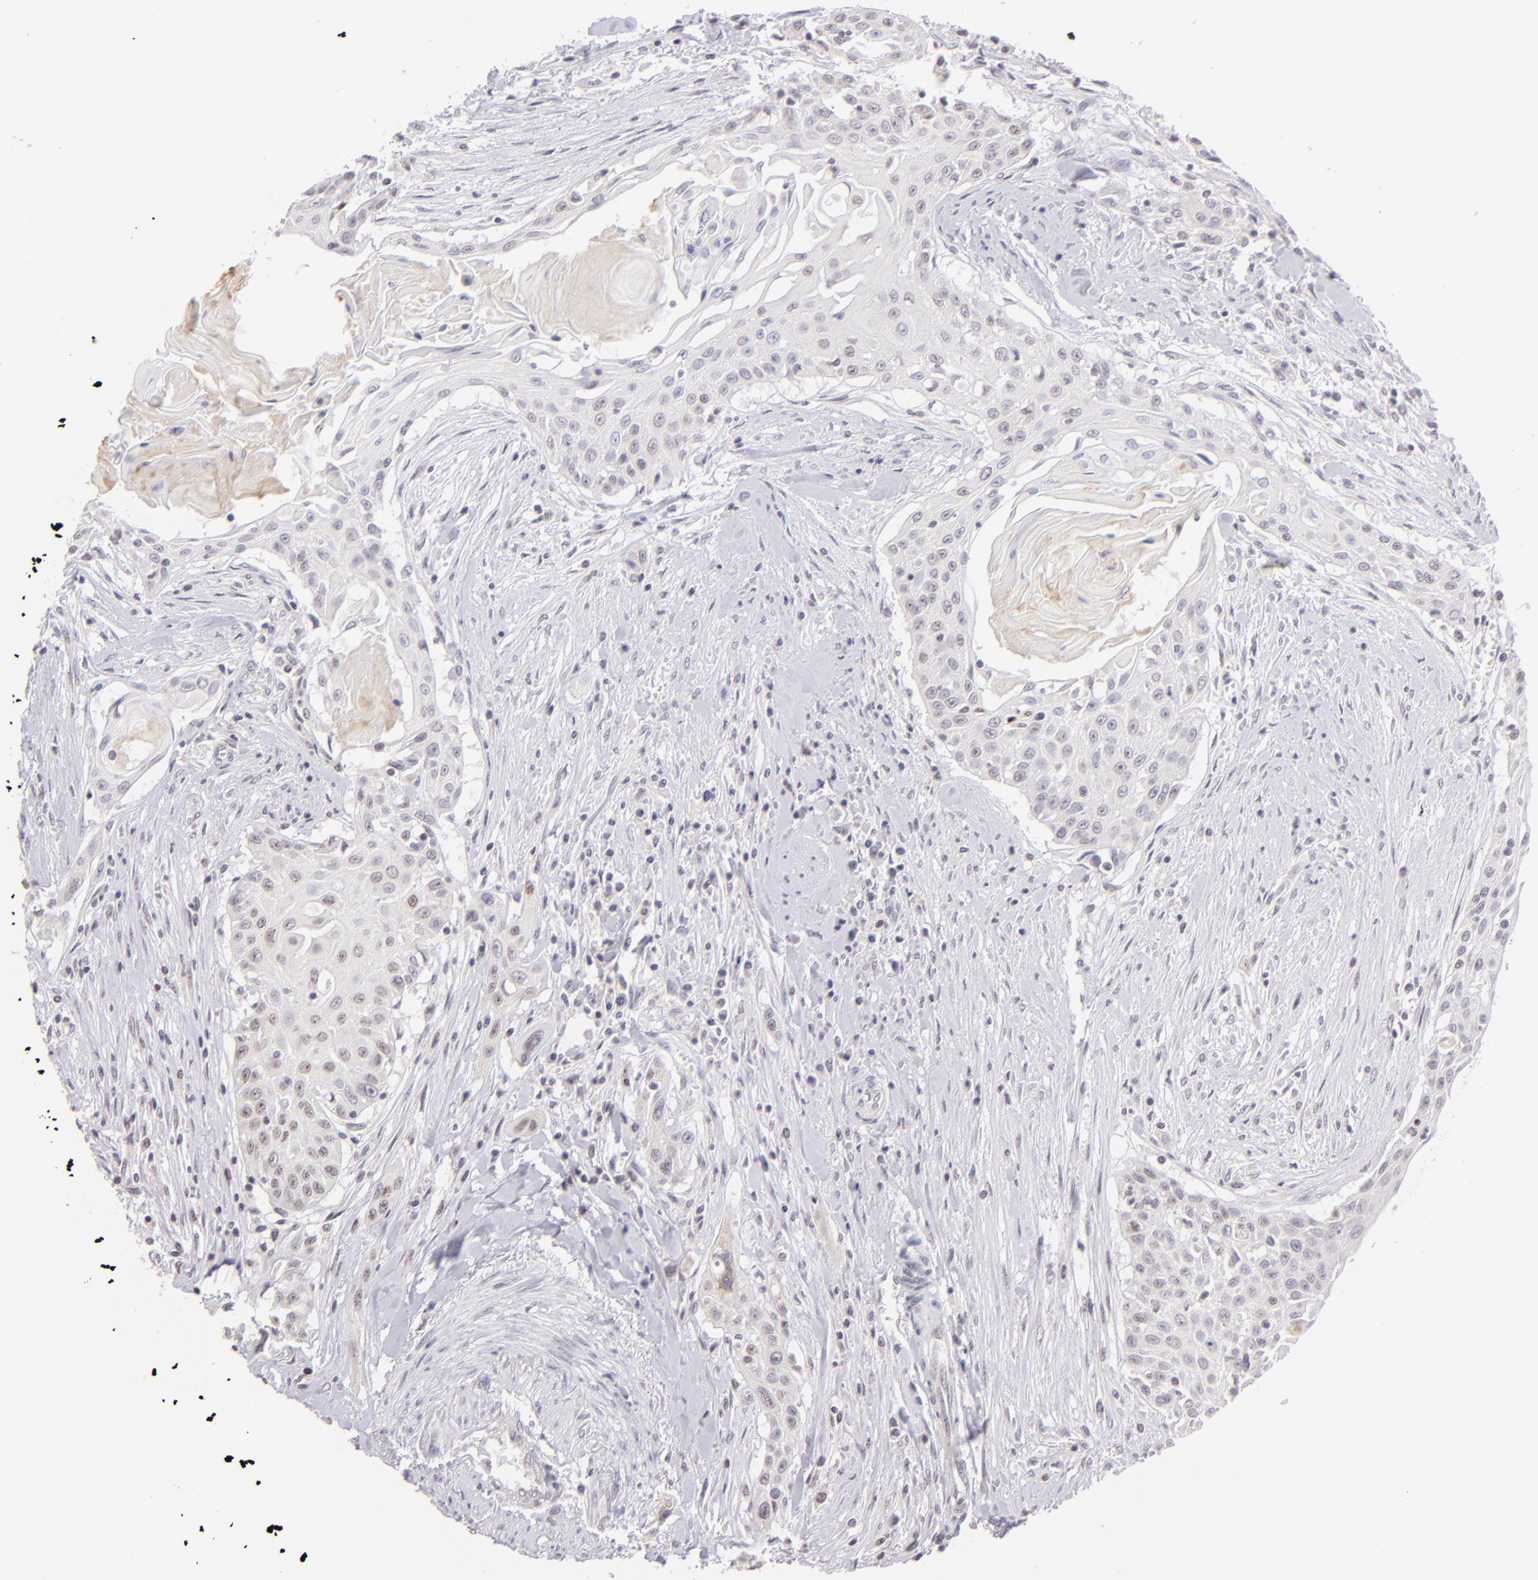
{"staining": {"intensity": "negative", "quantity": "none", "location": "none"}, "tissue": "head and neck cancer", "cell_type": "Tumor cells", "image_type": "cancer", "snomed": [{"axis": "morphology", "description": "Squamous cell carcinoma, NOS"}, {"axis": "morphology", "description": "Squamous cell carcinoma, metastatic, NOS"}, {"axis": "topography", "description": "Lymph node"}, {"axis": "topography", "description": "Salivary gland"}, {"axis": "topography", "description": "Head-Neck"}], "caption": "This is a image of immunohistochemistry staining of head and neck squamous cell carcinoma, which shows no expression in tumor cells. (DAB immunohistochemistry (IHC), high magnification).", "gene": "MAGEA1", "patient": {"sex": "female", "age": 74}}